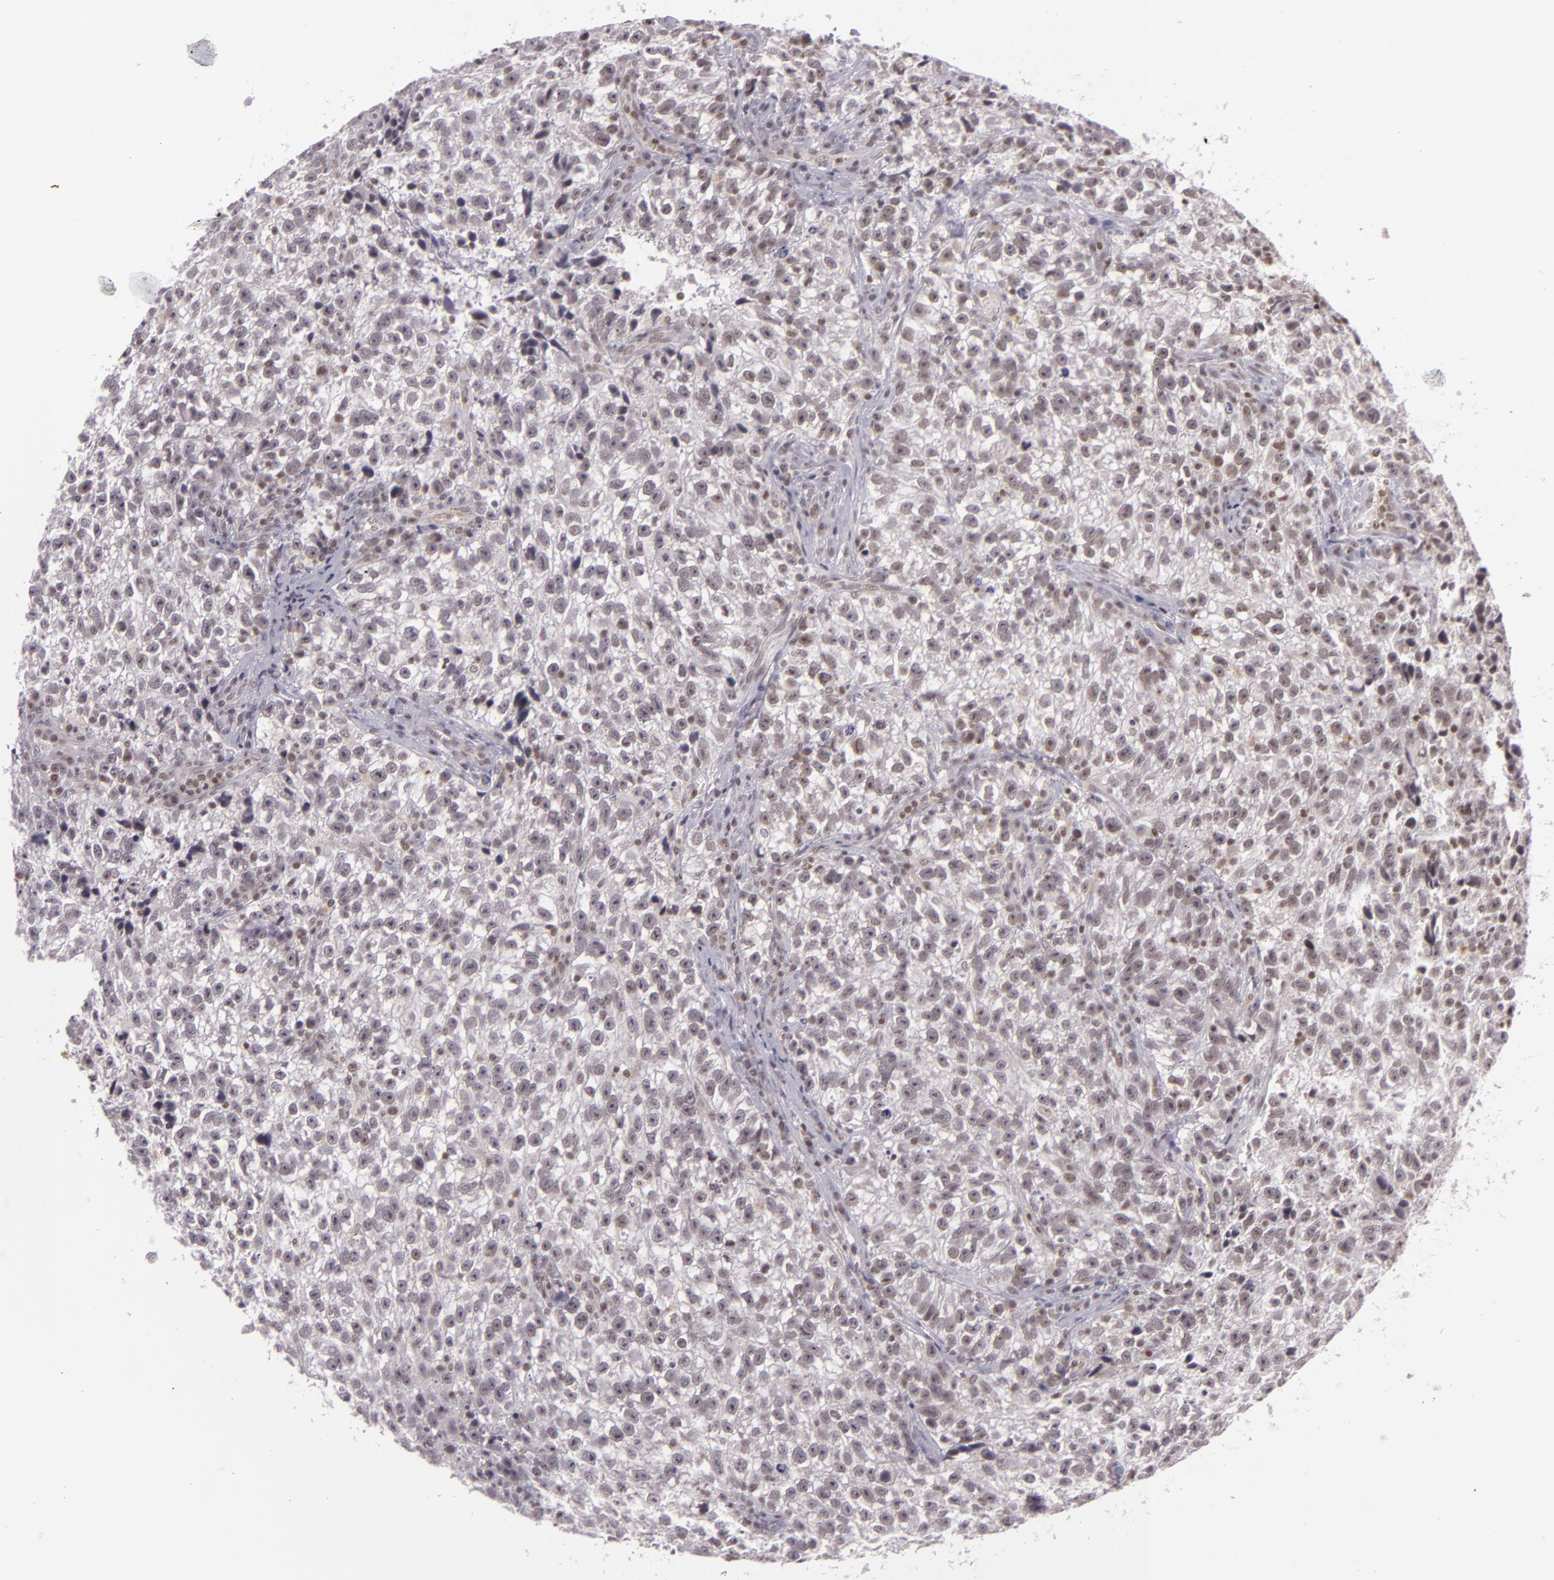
{"staining": {"intensity": "weak", "quantity": "25%-75%", "location": "nuclear"}, "tissue": "testis cancer", "cell_type": "Tumor cells", "image_type": "cancer", "snomed": [{"axis": "morphology", "description": "Seminoma, NOS"}, {"axis": "topography", "description": "Testis"}], "caption": "IHC photomicrograph of neoplastic tissue: seminoma (testis) stained using IHC displays low levels of weak protein expression localized specifically in the nuclear of tumor cells, appearing as a nuclear brown color.", "gene": "ZFX", "patient": {"sex": "male", "age": 38}}